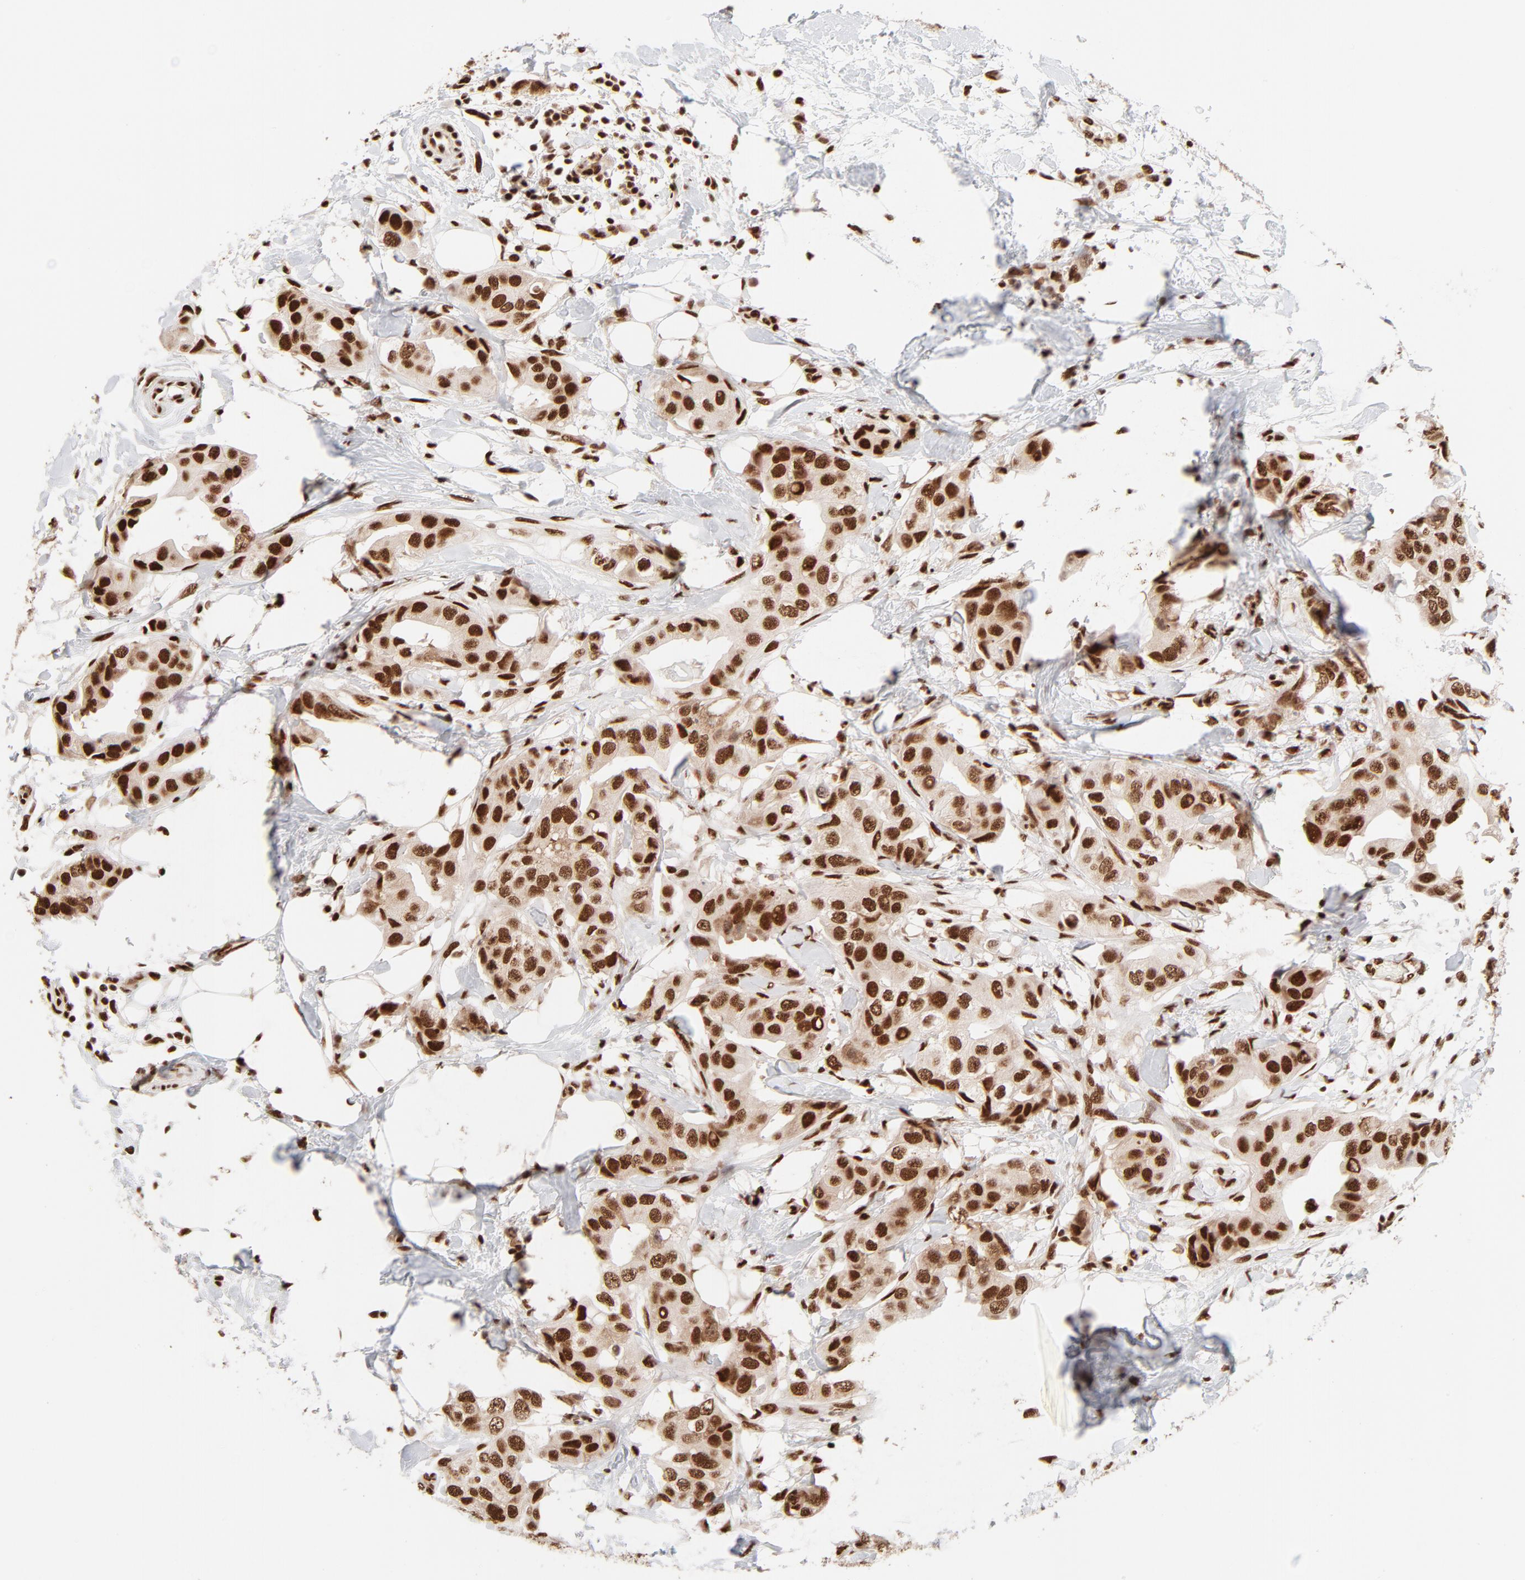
{"staining": {"intensity": "strong", "quantity": ">75%", "location": "nuclear"}, "tissue": "breast cancer", "cell_type": "Tumor cells", "image_type": "cancer", "snomed": [{"axis": "morphology", "description": "Duct carcinoma"}, {"axis": "topography", "description": "Breast"}], "caption": "Protein staining of breast cancer tissue displays strong nuclear positivity in approximately >75% of tumor cells. (brown staining indicates protein expression, while blue staining denotes nuclei).", "gene": "TARDBP", "patient": {"sex": "female", "age": 40}}